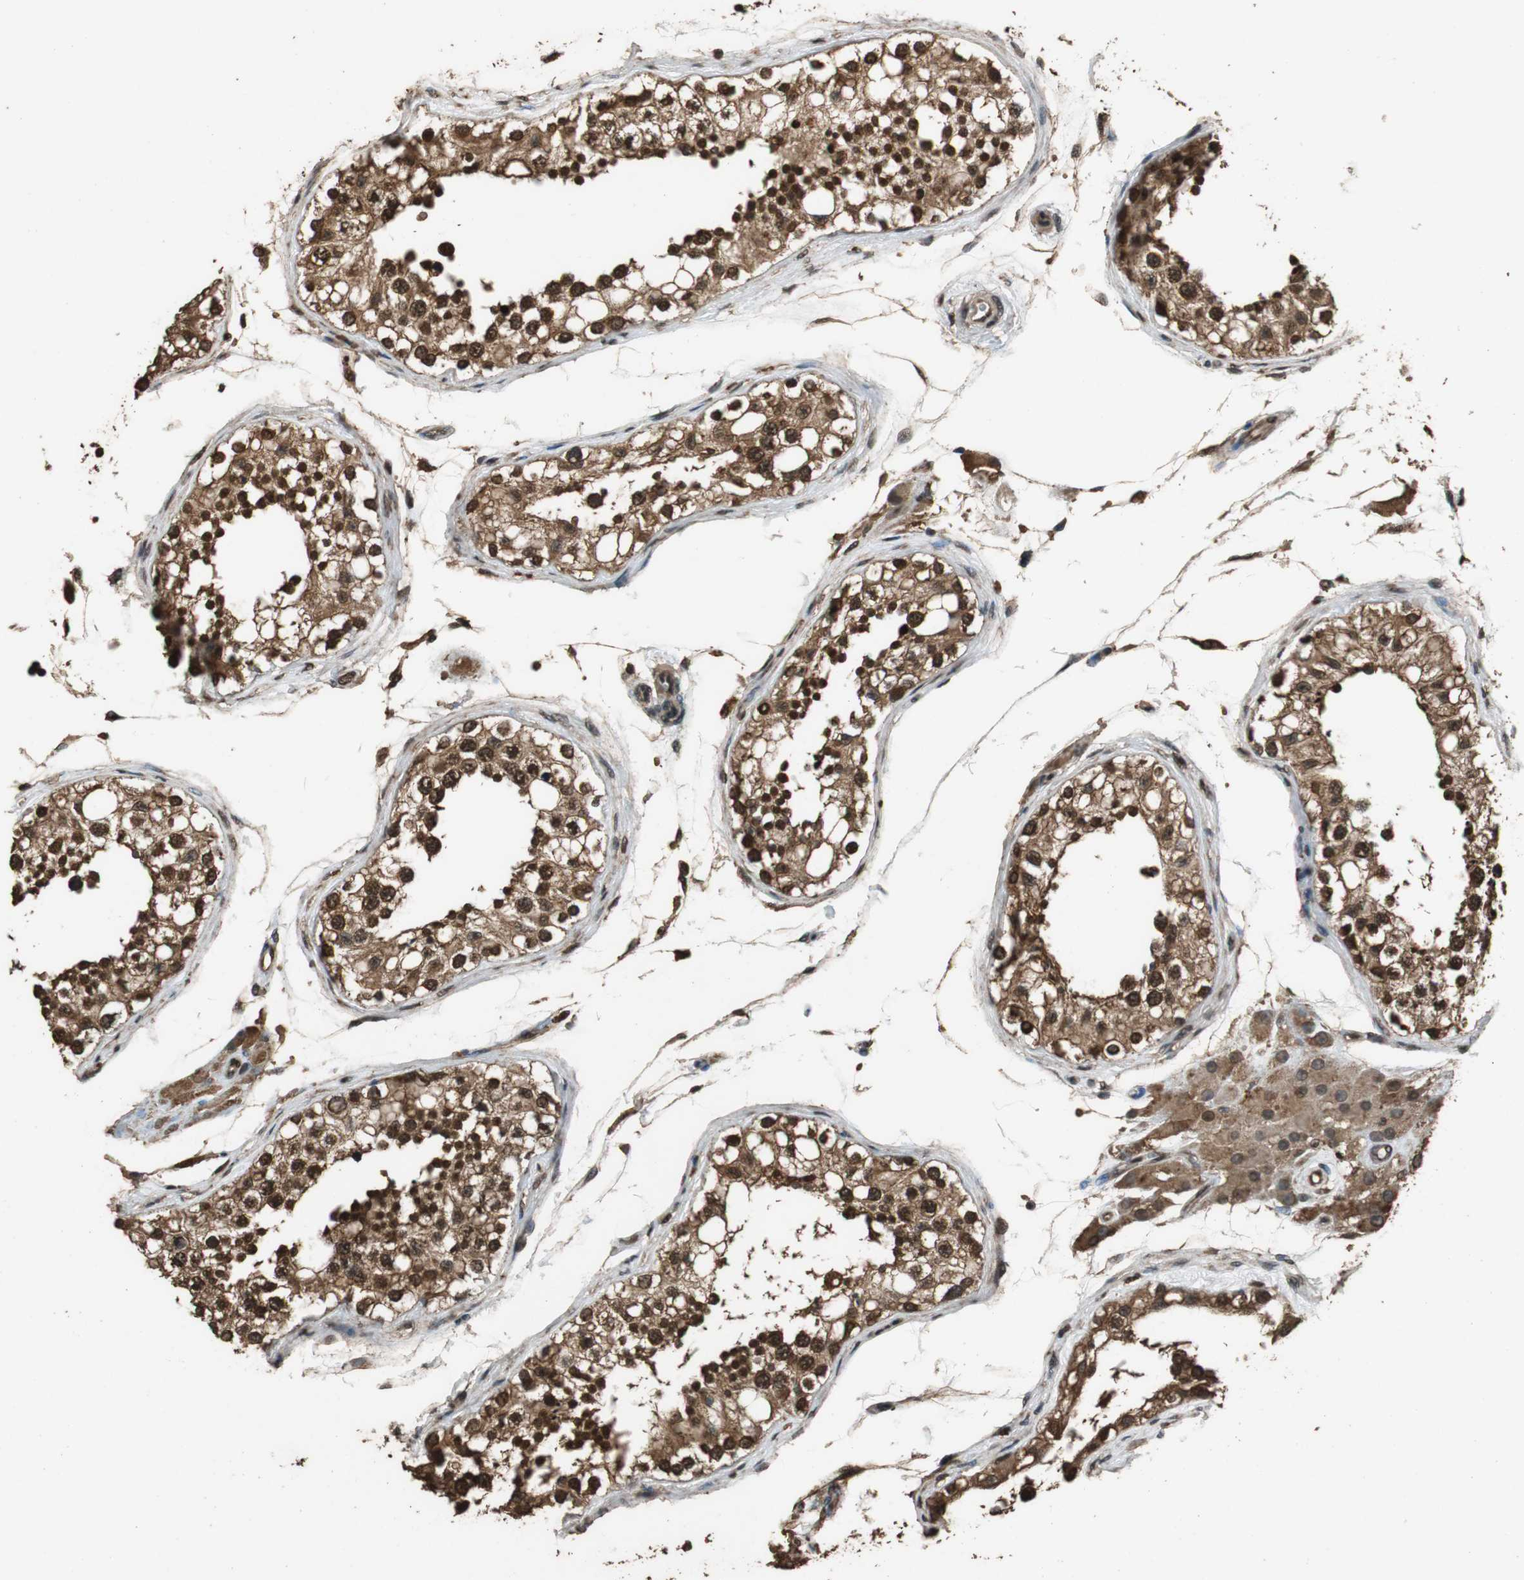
{"staining": {"intensity": "strong", "quantity": ">75%", "location": "cytoplasmic/membranous,nuclear"}, "tissue": "testis", "cell_type": "Cells in seminiferous ducts", "image_type": "normal", "snomed": [{"axis": "morphology", "description": "Normal tissue, NOS"}, {"axis": "topography", "description": "Testis"}], "caption": "A brown stain shows strong cytoplasmic/membranous,nuclear staining of a protein in cells in seminiferous ducts of normal human testis.", "gene": "ZNF18", "patient": {"sex": "male", "age": 68}}